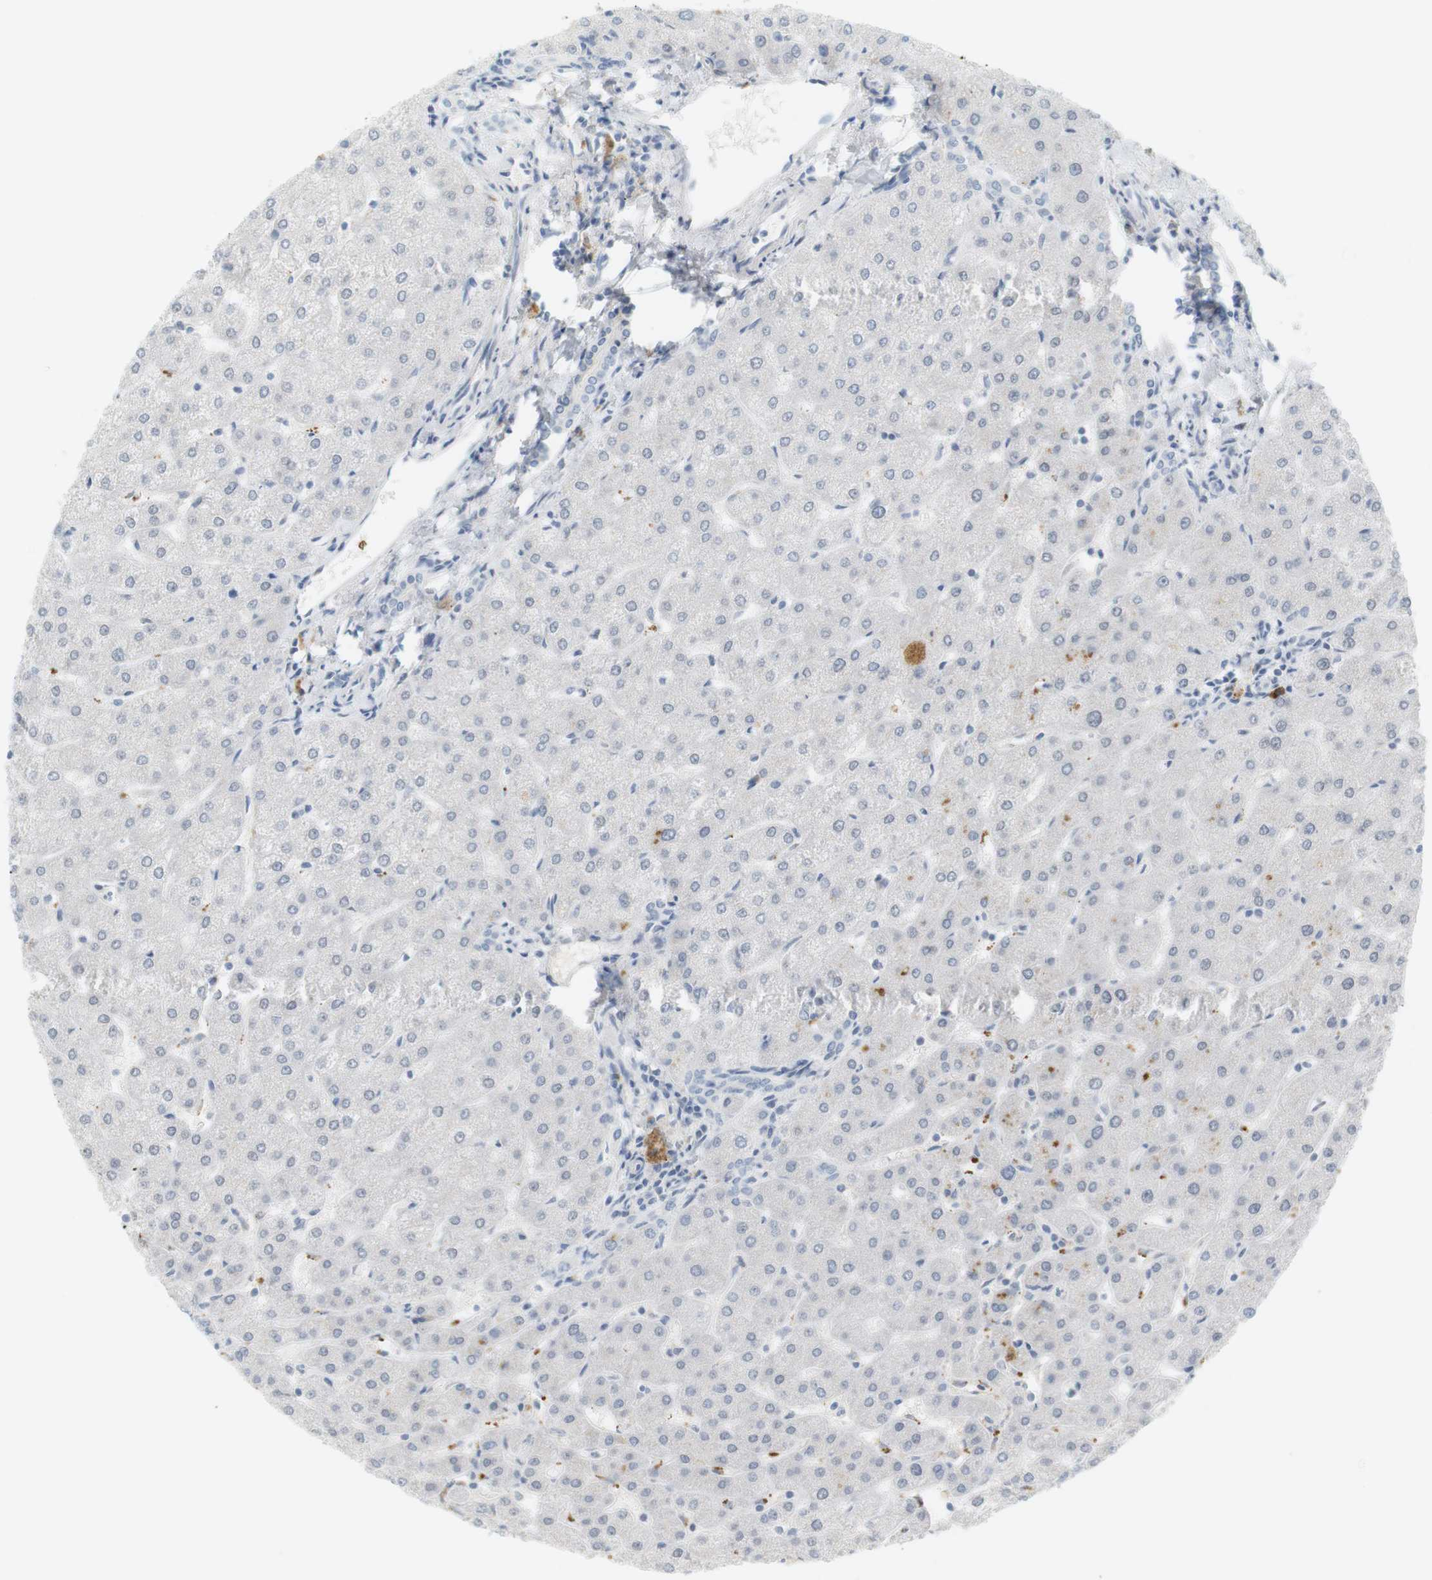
{"staining": {"intensity": "negative", "quantity": "none", "location": "none"}, "tissue": "liver", "cell_type": "Cholangiocytes", "image_type": "normal", "snomed": [{"axis": "morphology", "description": "Normal tissue, NOS"}, {"axis": "topography", "description": "Liver"}], "caption": "This is an immunohistochemistry histopathology image of unremarkable liver. There is no staining in cholangiocytes.", "gene": "DMC1", "patient": {"sex": "male", "age": 67}}